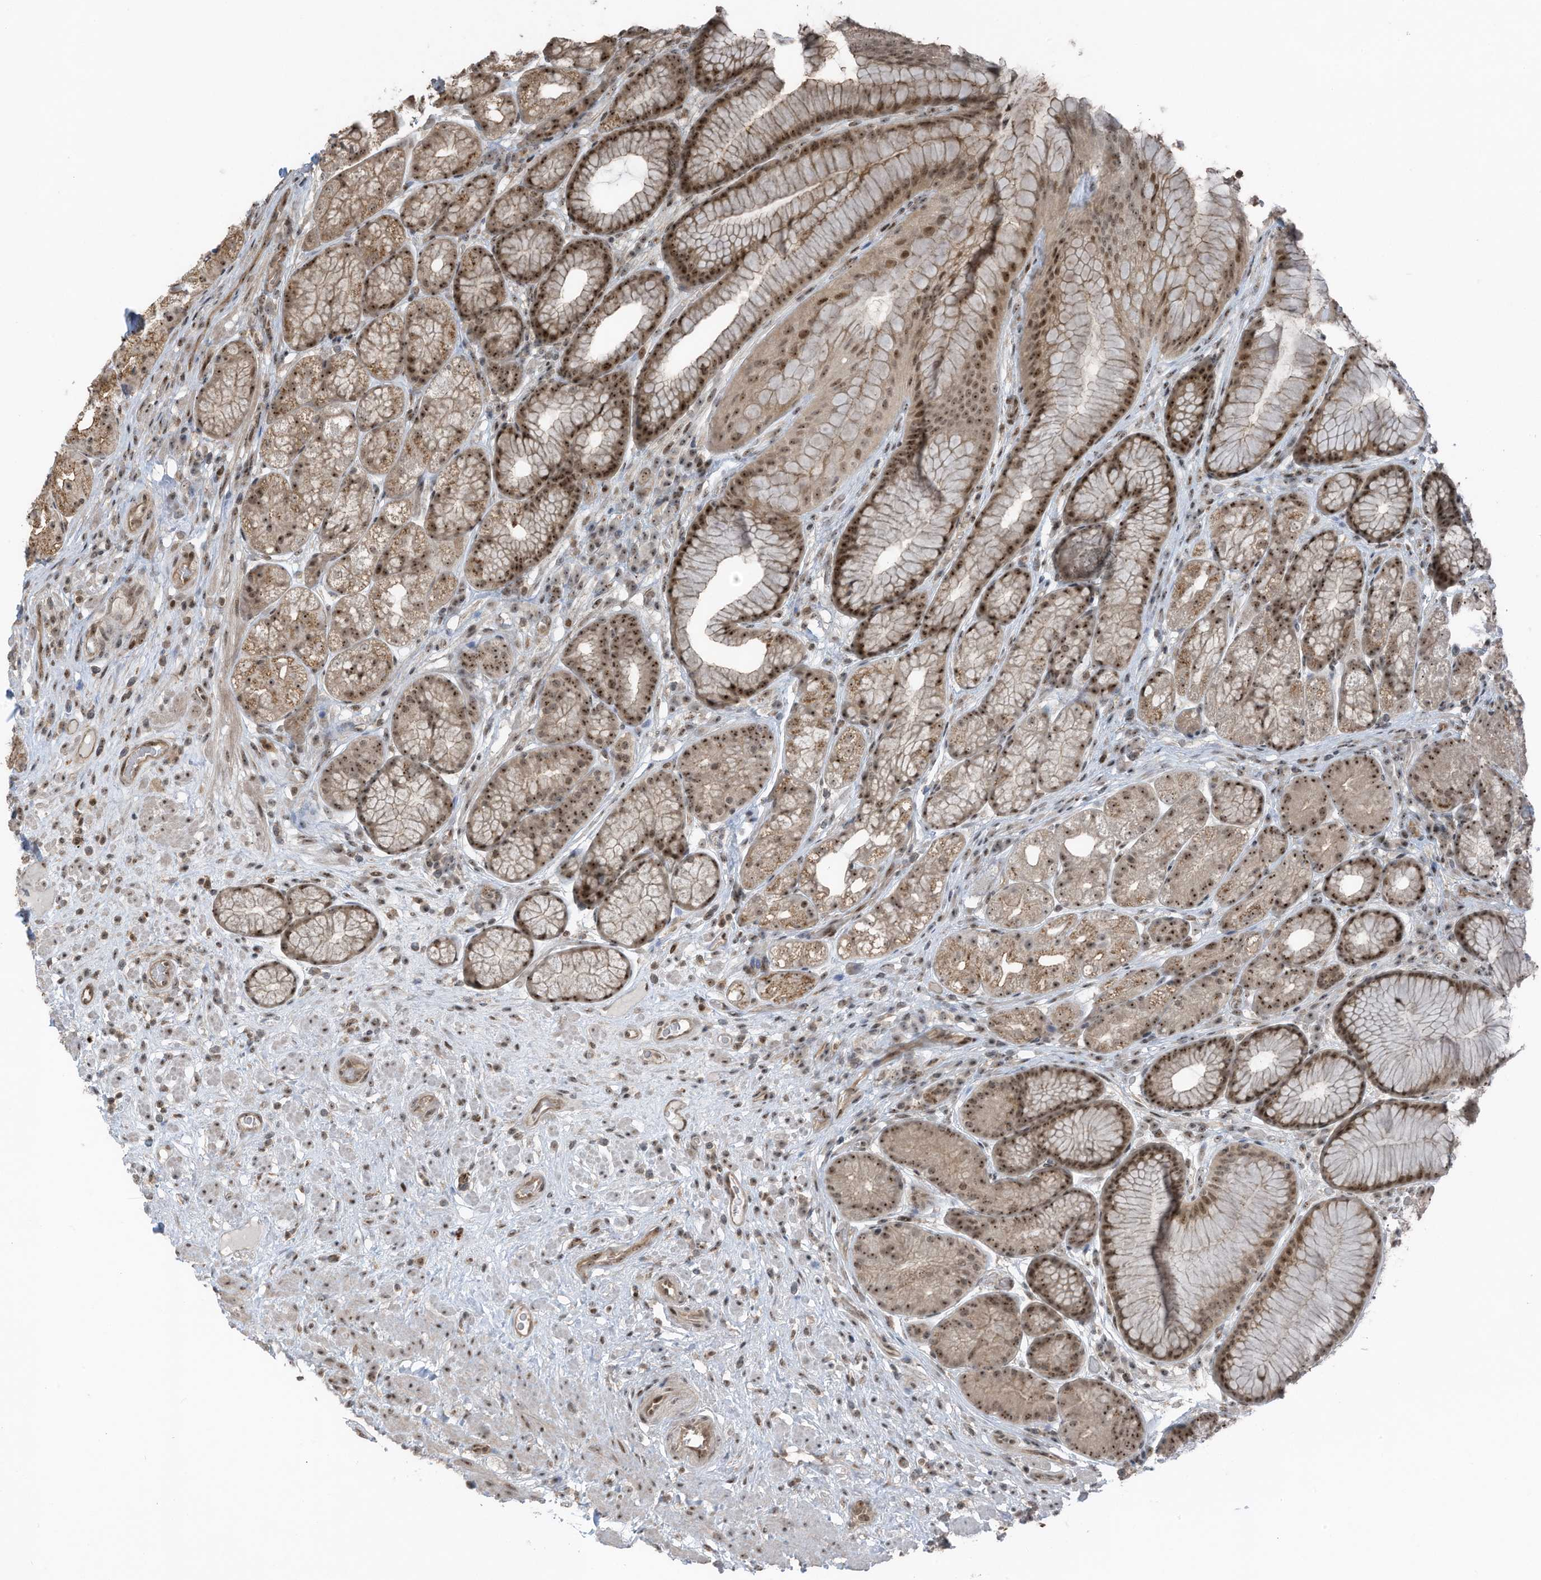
{"staining": {"intensity": "moderate", "quantity": ">75%", "location": "cytoplasmic/membranous,nuclear"}, "tissue": "stomach", "cell_type": "Glandular cells", "image_type": "normal", "snomed": [{"axis": "morphology", "description": "Normal tissue, NOS"}, {"axis": "topography", "description": "Stomach"}], "caption": "Immunohistochemical staining of benign human stomach reveals >75% levels of moderate cytoplasmic/membranous,nuclear protein expression in about >75% of glandular cells.", "gene": "UTP3", "patient": {"sex": "male", "age": 57}}